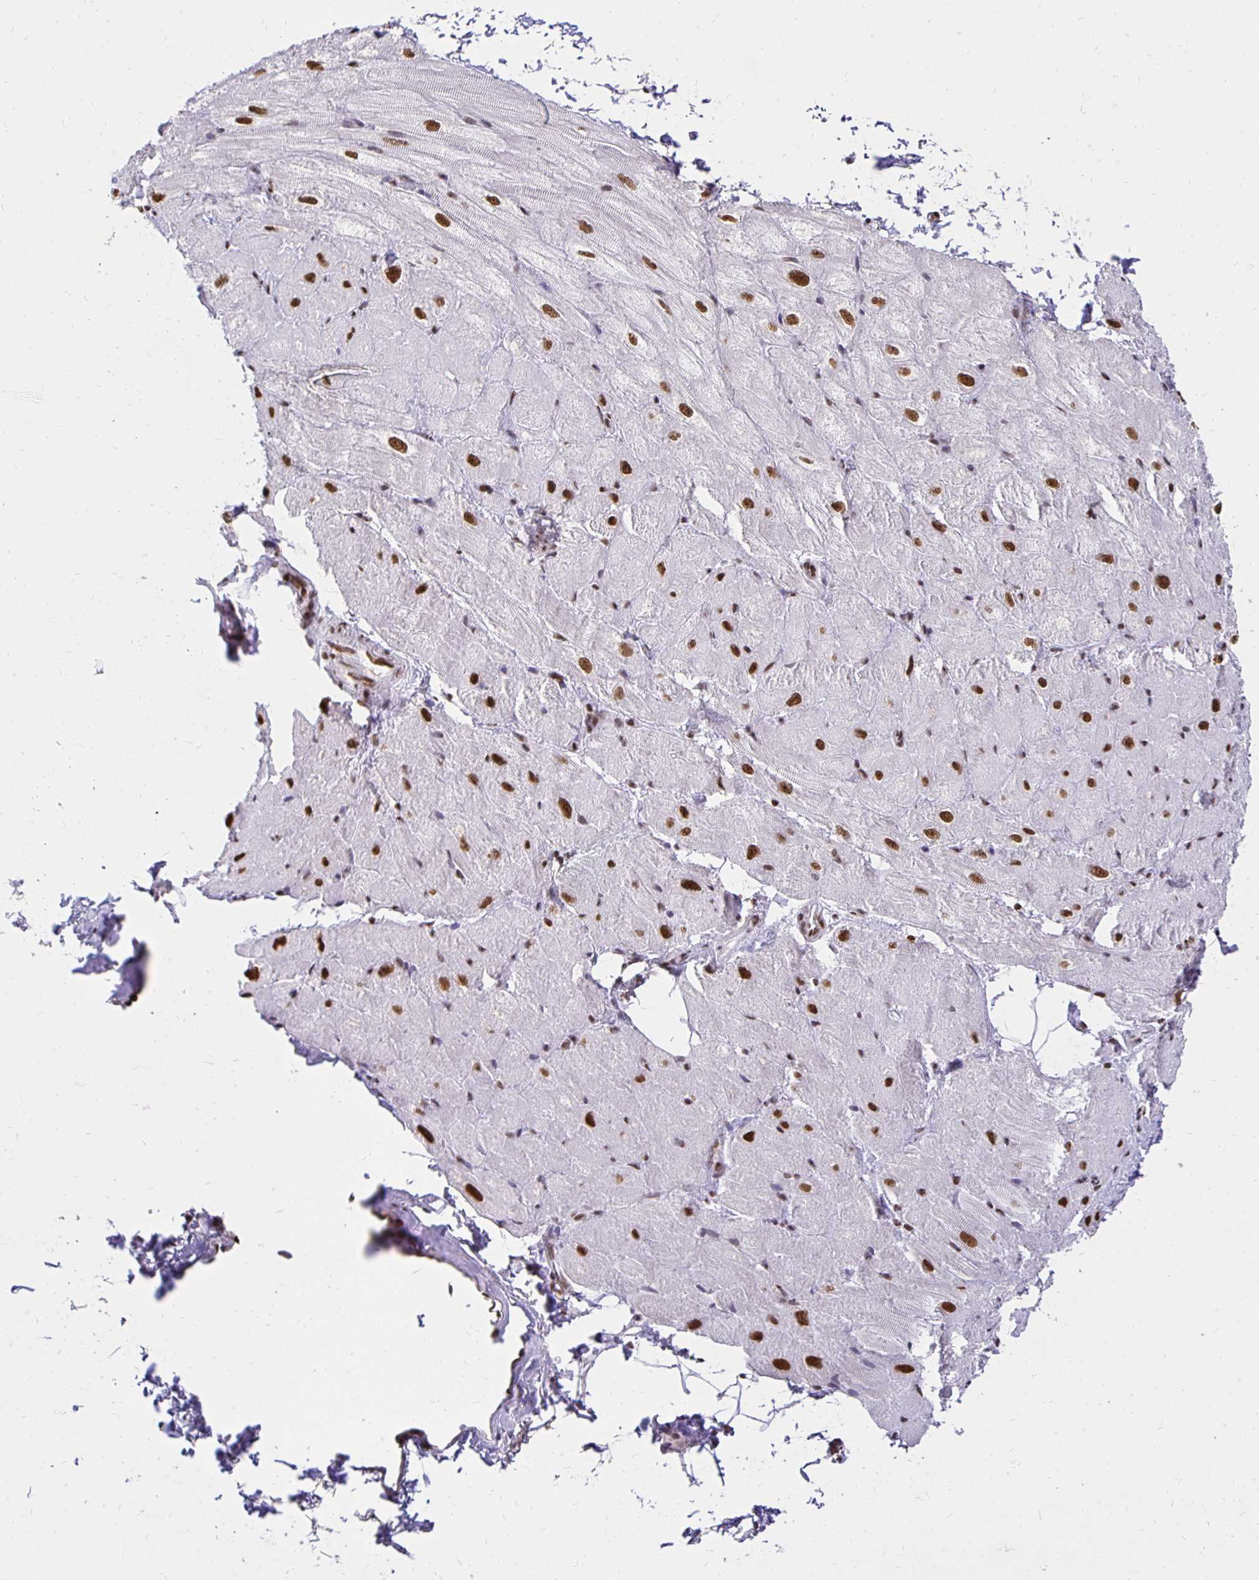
{"staining": {"intensity": "strong", "quantity": ">75%", "location": "nuclear"}, "tissue": "heart muscle", "cell_type": "Cardiomyocytes", "image_type": "normal", "snomed": [{"axis": "morphology", "description": "Normal tissue, NOS"}, {"axis": "topography", "description": "Heart"}], "caption": "Strong nuclear protein staining is identified in about >75% of cardiomyocytes in heart muscle.", "gene": "ZNF579", "patient": {"sex": "male", "age": 62}}